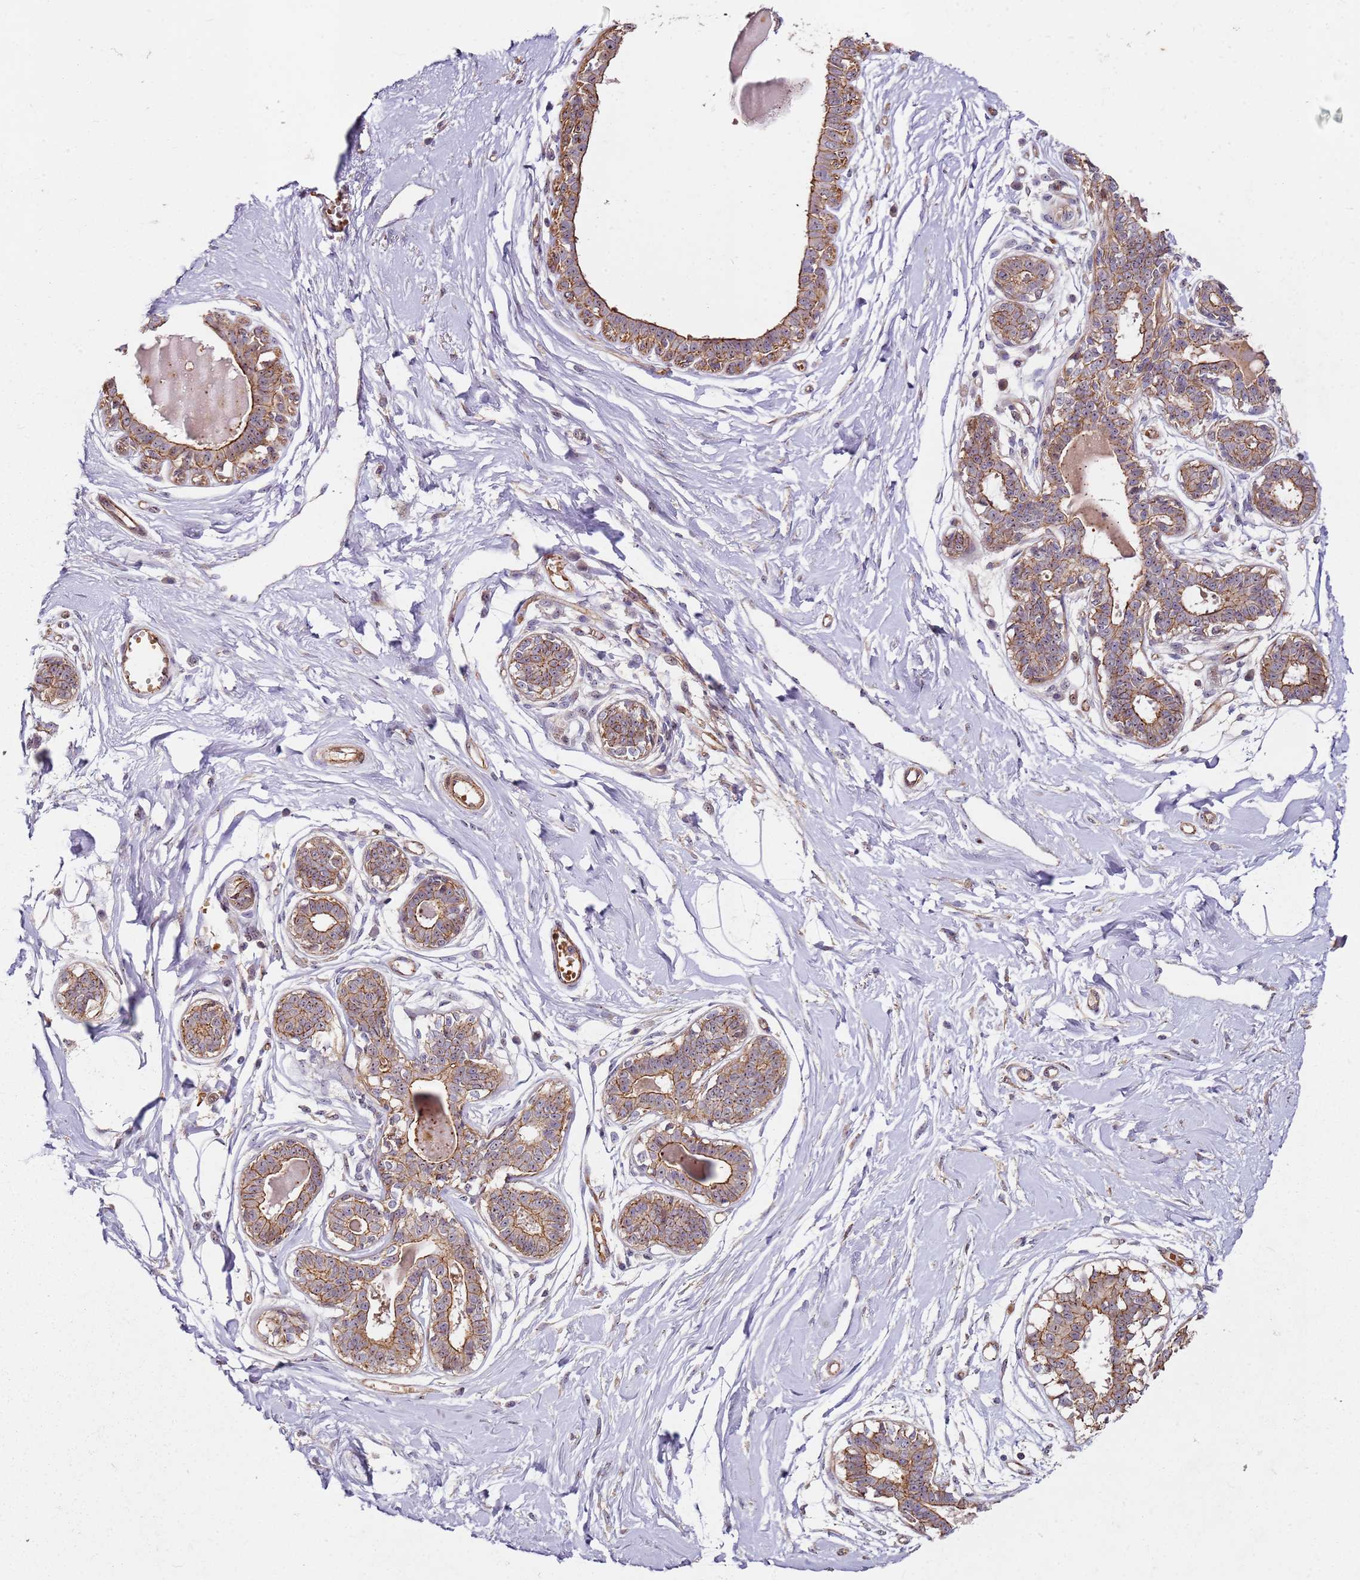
{"staining": {"intensity": "negative", "quantity": "none", "location": "none"}, "tissue": "breast", "cell_type": "Adipocytes", "image_type": "normal", "snomed": [{"axis": "morphology", "description": "Normal tissue, NOS"}, {"axis": "topography", "description": "Breast"}], "caption": "An immunohistochemistry (IHC) micrograph of benign breast is shown. There is no staining in adipocytes of breast.", "gene": "C2CD4B", "patient": {"sex": "female", "age": 45}}